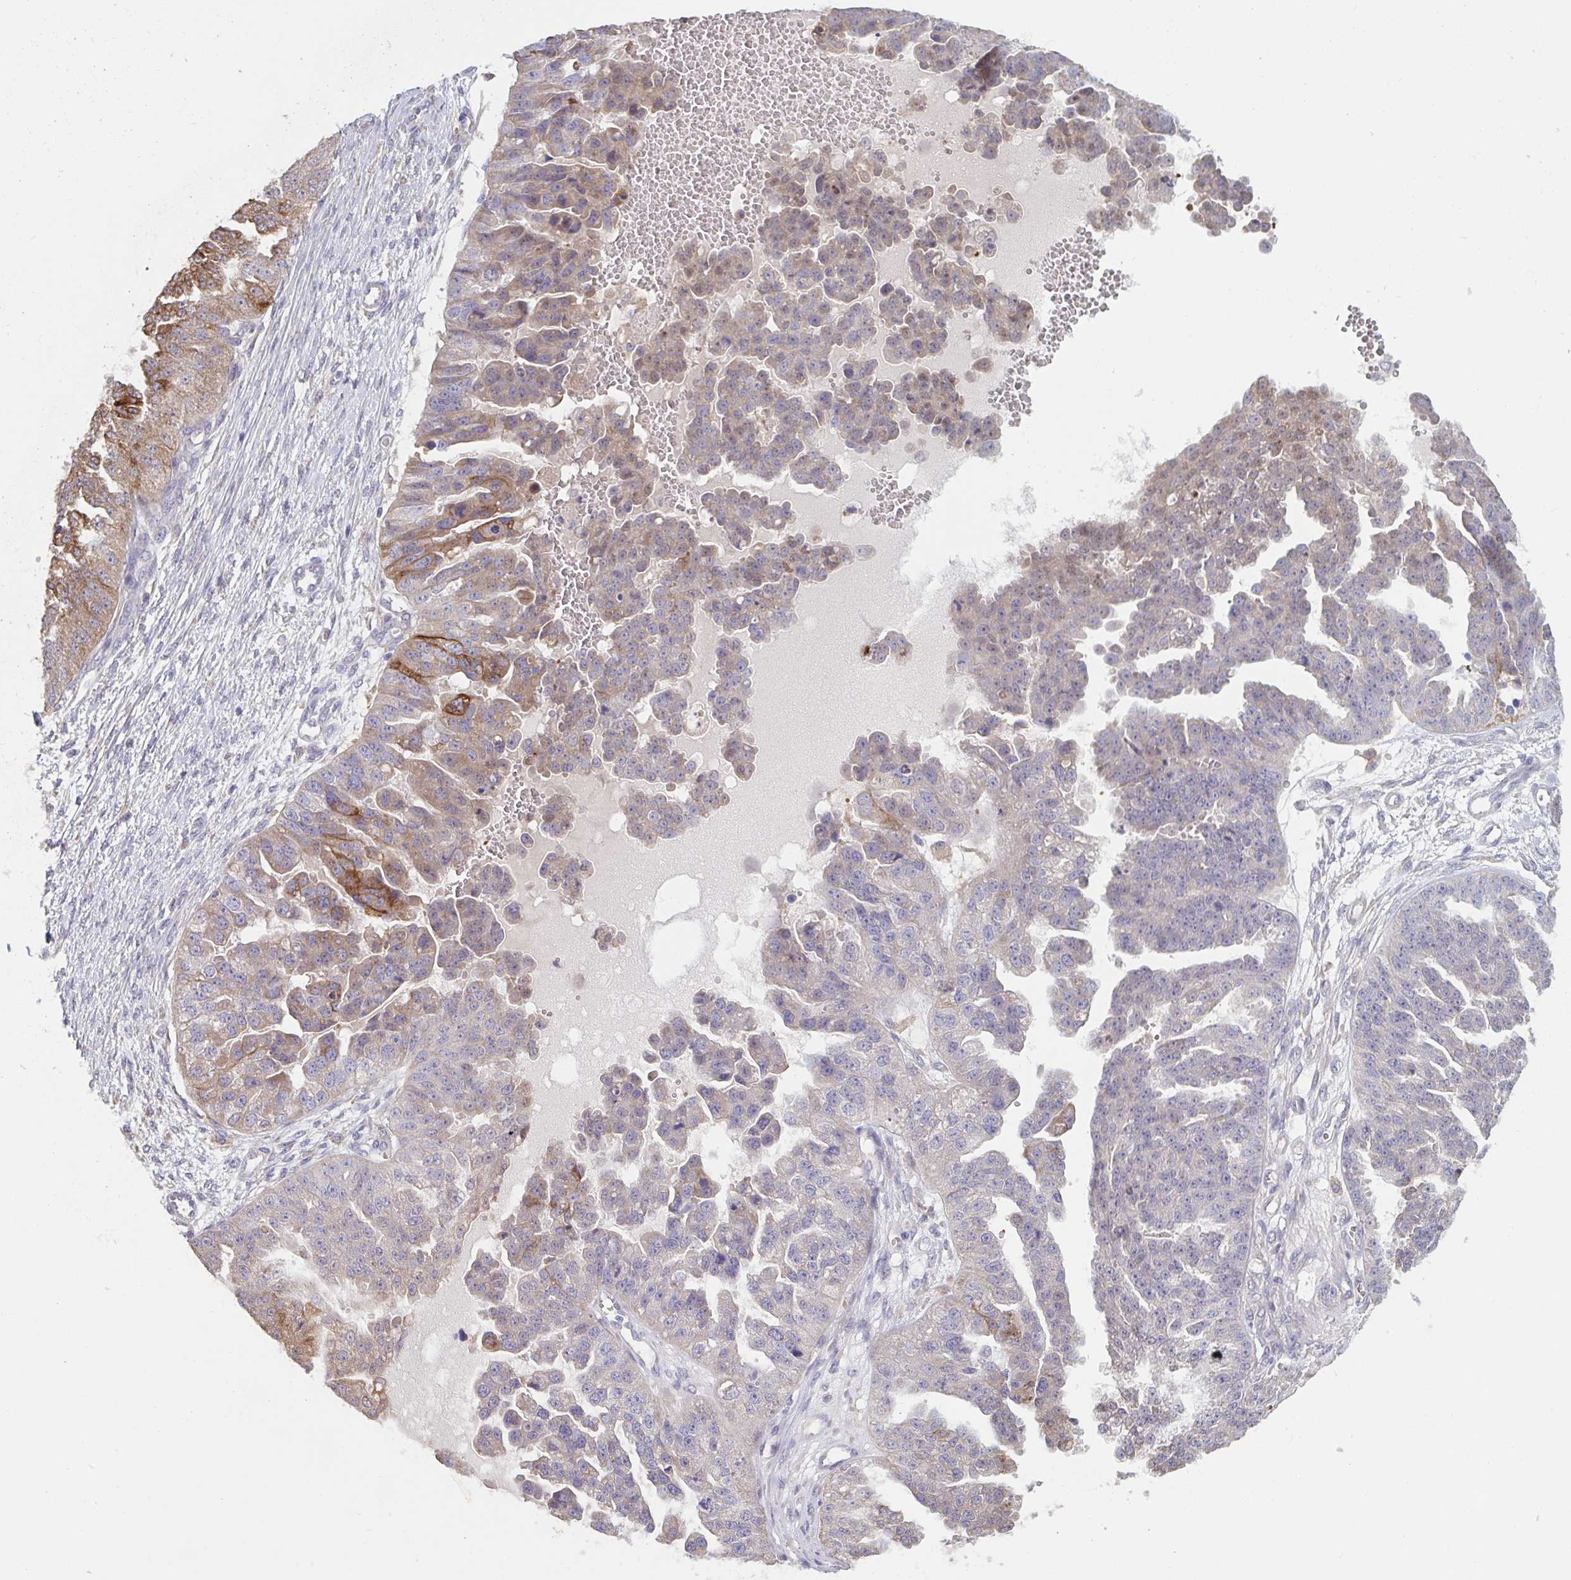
{"staining": {"intensity": "moderate", "quantity": "25%-75%", "location": "cytoplasmic/membranous"}, "tissue": "ovarian cancer", "cell_type": "Tumor cells", "image_type": "cancer", "snomed": [{"axis": "morphology", "description": "Cystadenocarcinoma, serous, NOS"}, {"axis": "topography", "description": "Ovary"}], "caption": "IHC image of neoplastic tissue: serous cystadenocarcinoma (ovarian) stained using immunohistochemistry exhibits medium levels of moderate protein expression localized specifically in the cytoplasmic/membranous of tumor cells, appearing as a cytoplasmic/membranous brown color.", "gene": "CD1E", "patient": {"sex": "female", "age": 58}}